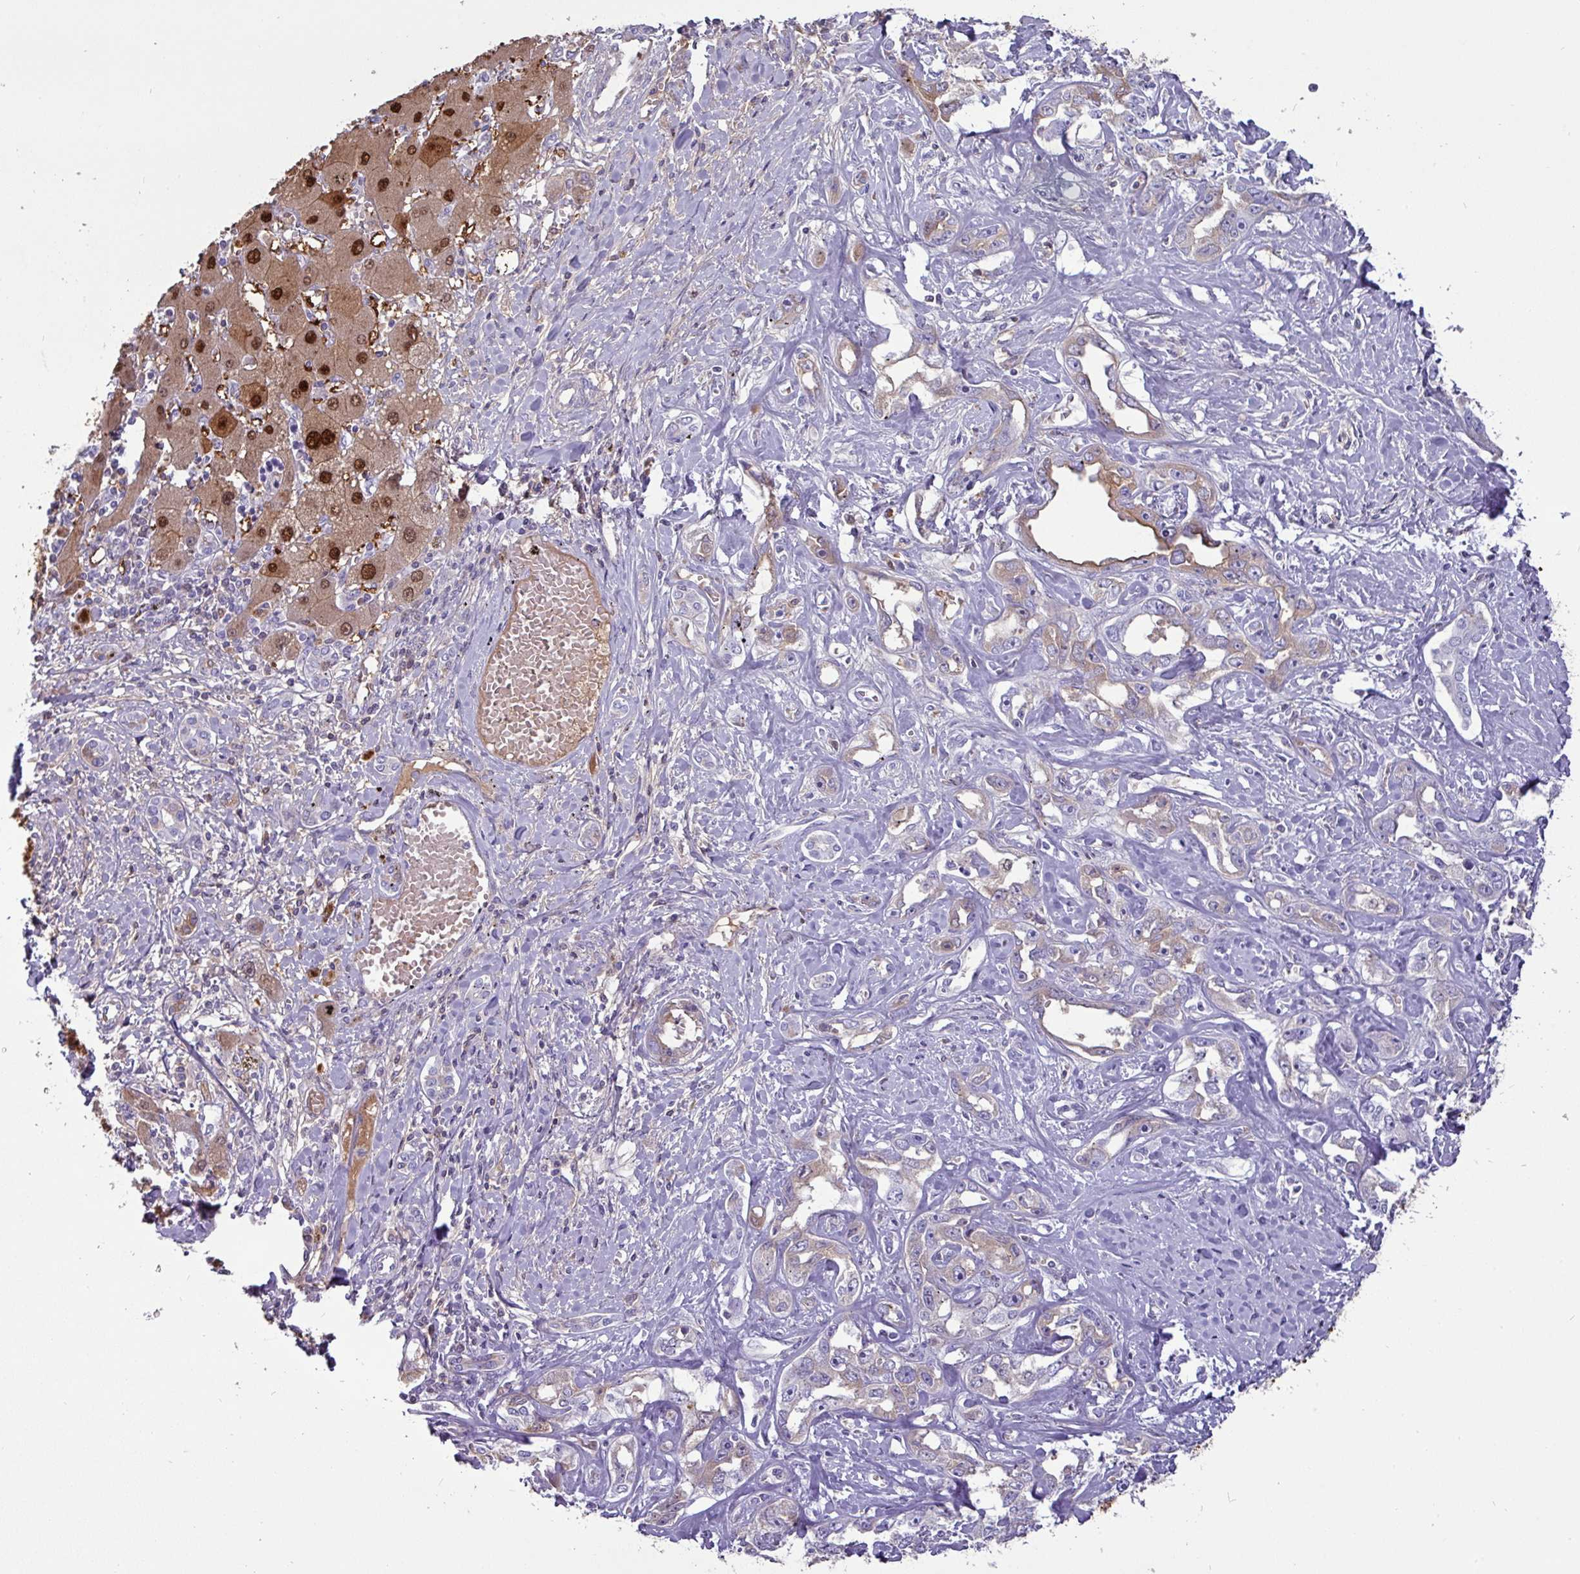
{"staining": {"intensity": "weak", "quantity": "<25%", "location": "cytoplasmic/membranous"}, "tissue": "liver cancer", "cell_type": "Tumor cells", "image_type": "cancer", "snomed": [{"axis": "morphology", "description": "Cholangiocarcinoma"}, {"axis": "topography", "description": "Liver"}], "caption": "Immunohistochemistry photomicrograph of neoplastic tissue: liver cancer stained with DAB exhibits no significant protein positivity in tumor cells.", "gene": "GSTA3", "patient": {"sex": "male", "age": 59}}